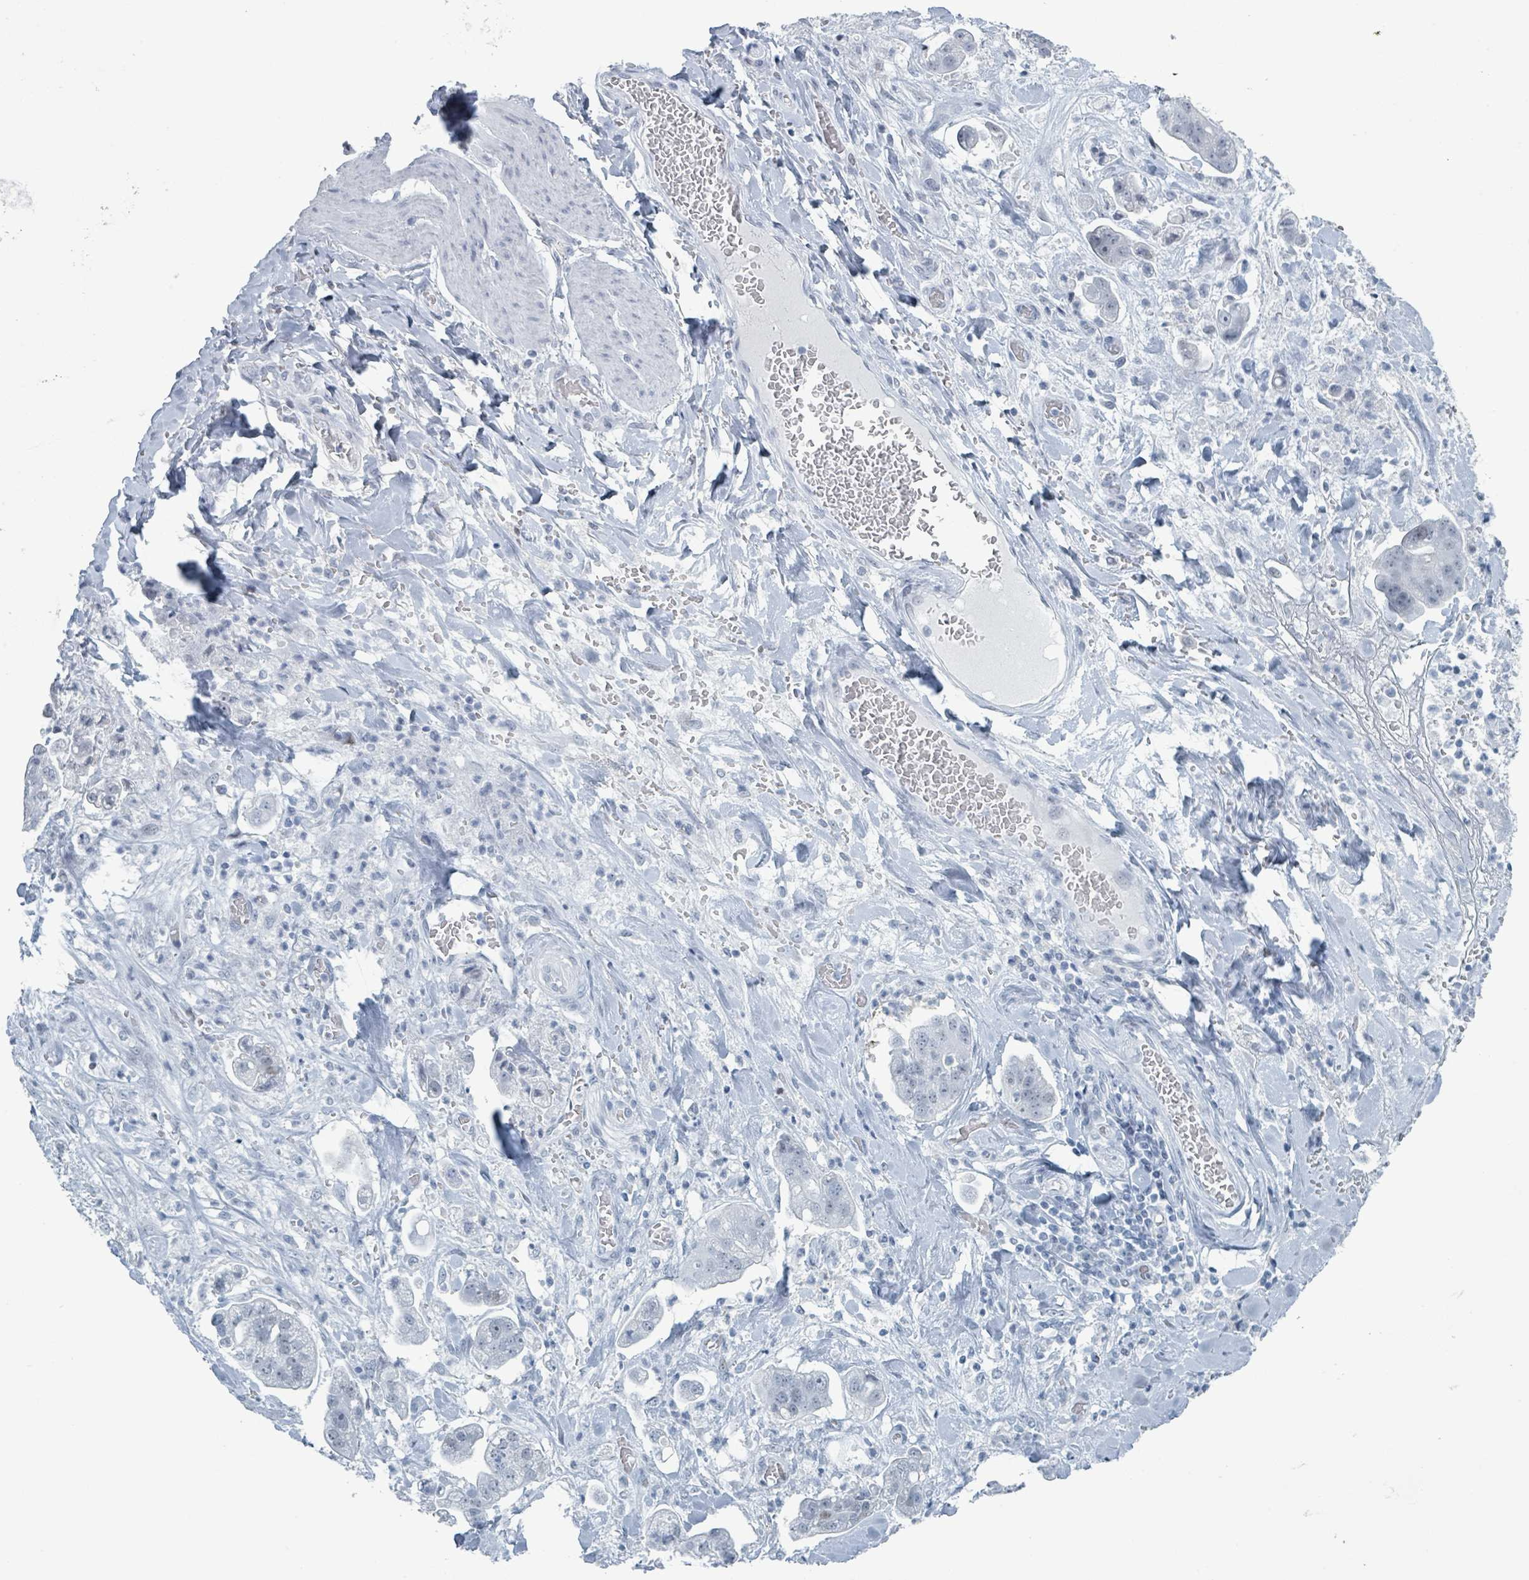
{"staining": {"intensity": "negative", "quantity": "none", "location": "none"}, "tissue": "stomach cancer", "cell_type": "Tumor cells", "image_type": "cancer", "snomed": [{"axis": "morphology", "description": "Adenocarcinoma, NOS"}, {"axis": "topography", "description": "Stomach"}], "caption": "High magnification brightfield microscopy of stomach adenocarcinoma stained with DAB (3,3'-diaminobenzidine) (brown) and counterstained with hematoxylin (blue): tumor cells show no significant expression. The staining was performed using DAB (3,3'-diaminobenzidine) to visualize the protein expression in brown, while the nuclei were stained in blue with hematoxylin (Magnification: 20x).", "gene": "GPR15LG", "patient": {"sex": "male", "age": 62}}